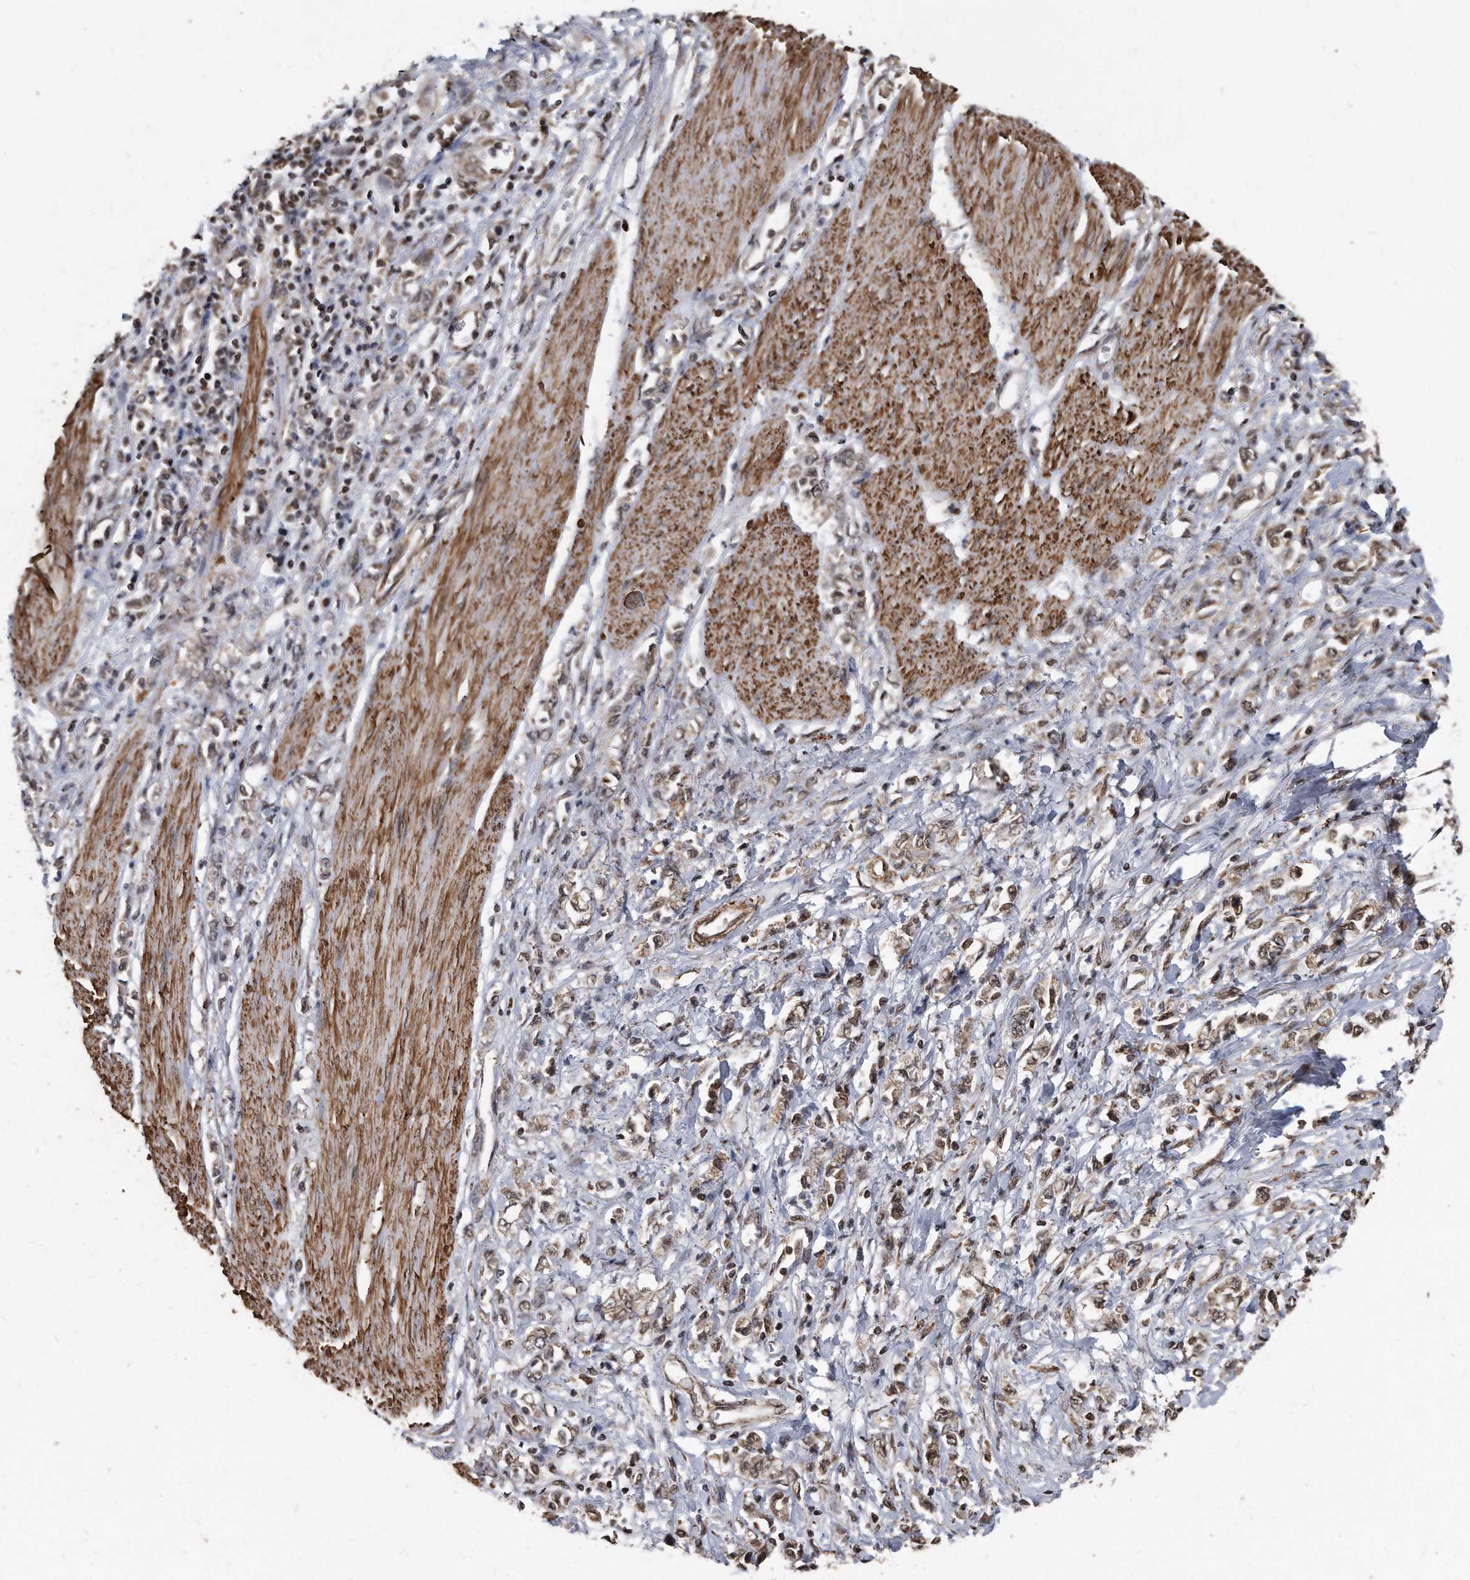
{"staining": {"intensity": "weak", "quantity": ">75%", "location": "cytoplasmic/membranous,nuclear"}, "tissue": "stomach cancer", "cell_type": "Tumor cells", "image_type": "cancer", "snomed": [{"axis": "morphology", "description": "Adenocarcinoma, NOS"}, {"axis": "topography", "description": "Stomach"}], "caption": "Protein expression analysis of human stomach cancer reveals weak cytoplasmic/membranous and nuclear expression in about >75% of tumor cells. (IHC, brightfield microscopy, high magnification).", "gene": "DUSP22", "patient": {"sex": "female", "age": 76}}